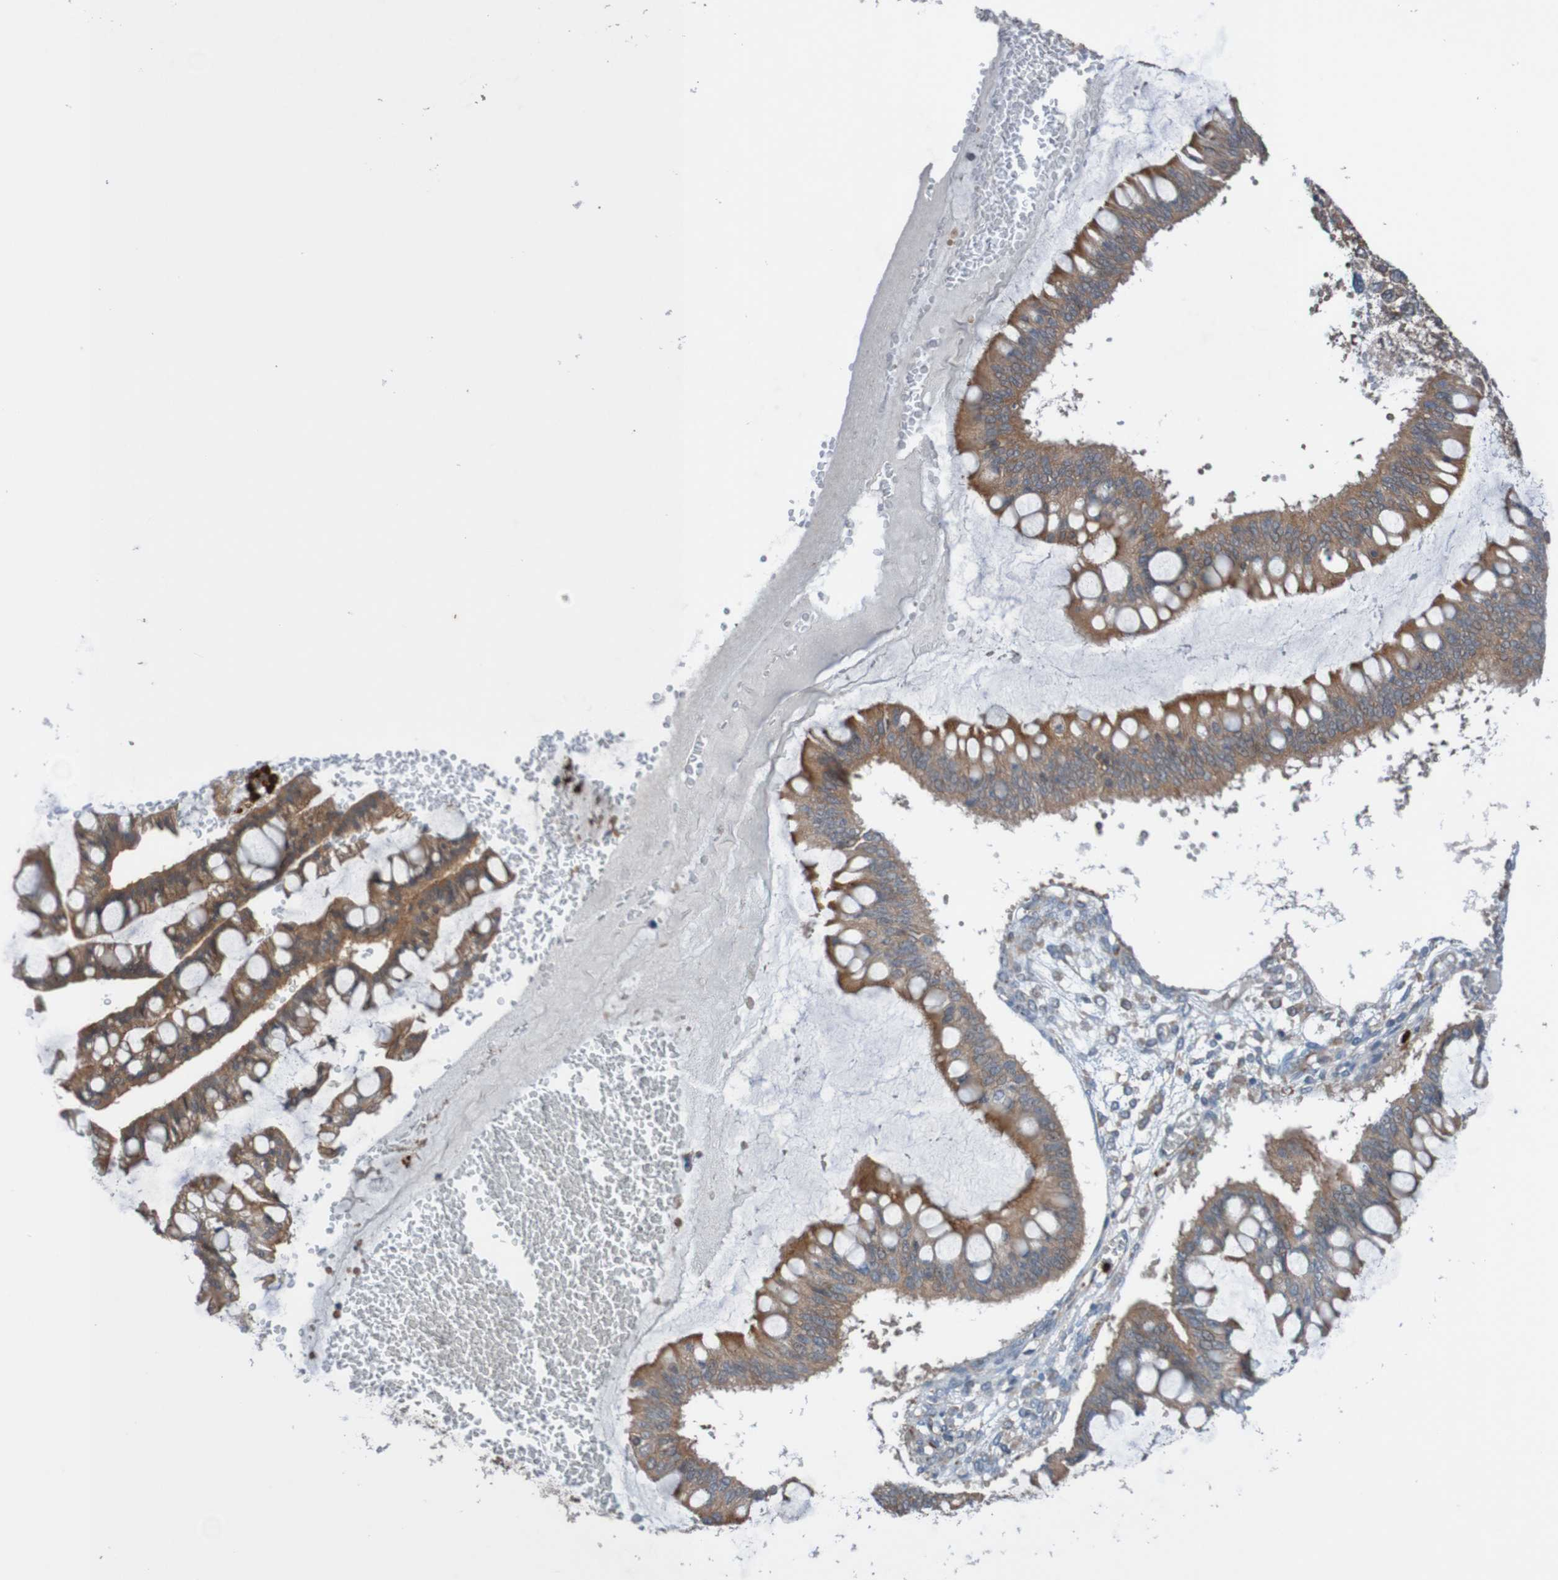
{"staining": {"intensity": "moderate", "quantity": ">75%", "location": "cytoplasmic/membranous"}, "tissue": "ovarian cancer", "cell_type": "Tumor cells", "image_type": "cancer", "snomed": [{"axis": "morphology", "description": "Cystadenocarcinoma, mucinous, NOS"}, {"axis": "topography", "description": "Ovary"}], "caption": "Human ovarian cancer stained for a protein (brown) displays moderate cytoplasmic/membranous positive positivity in approximately >75% of tumor cells.", "gene": "ST8SIA6", "patient": {"sex": "female", "age": 73}}